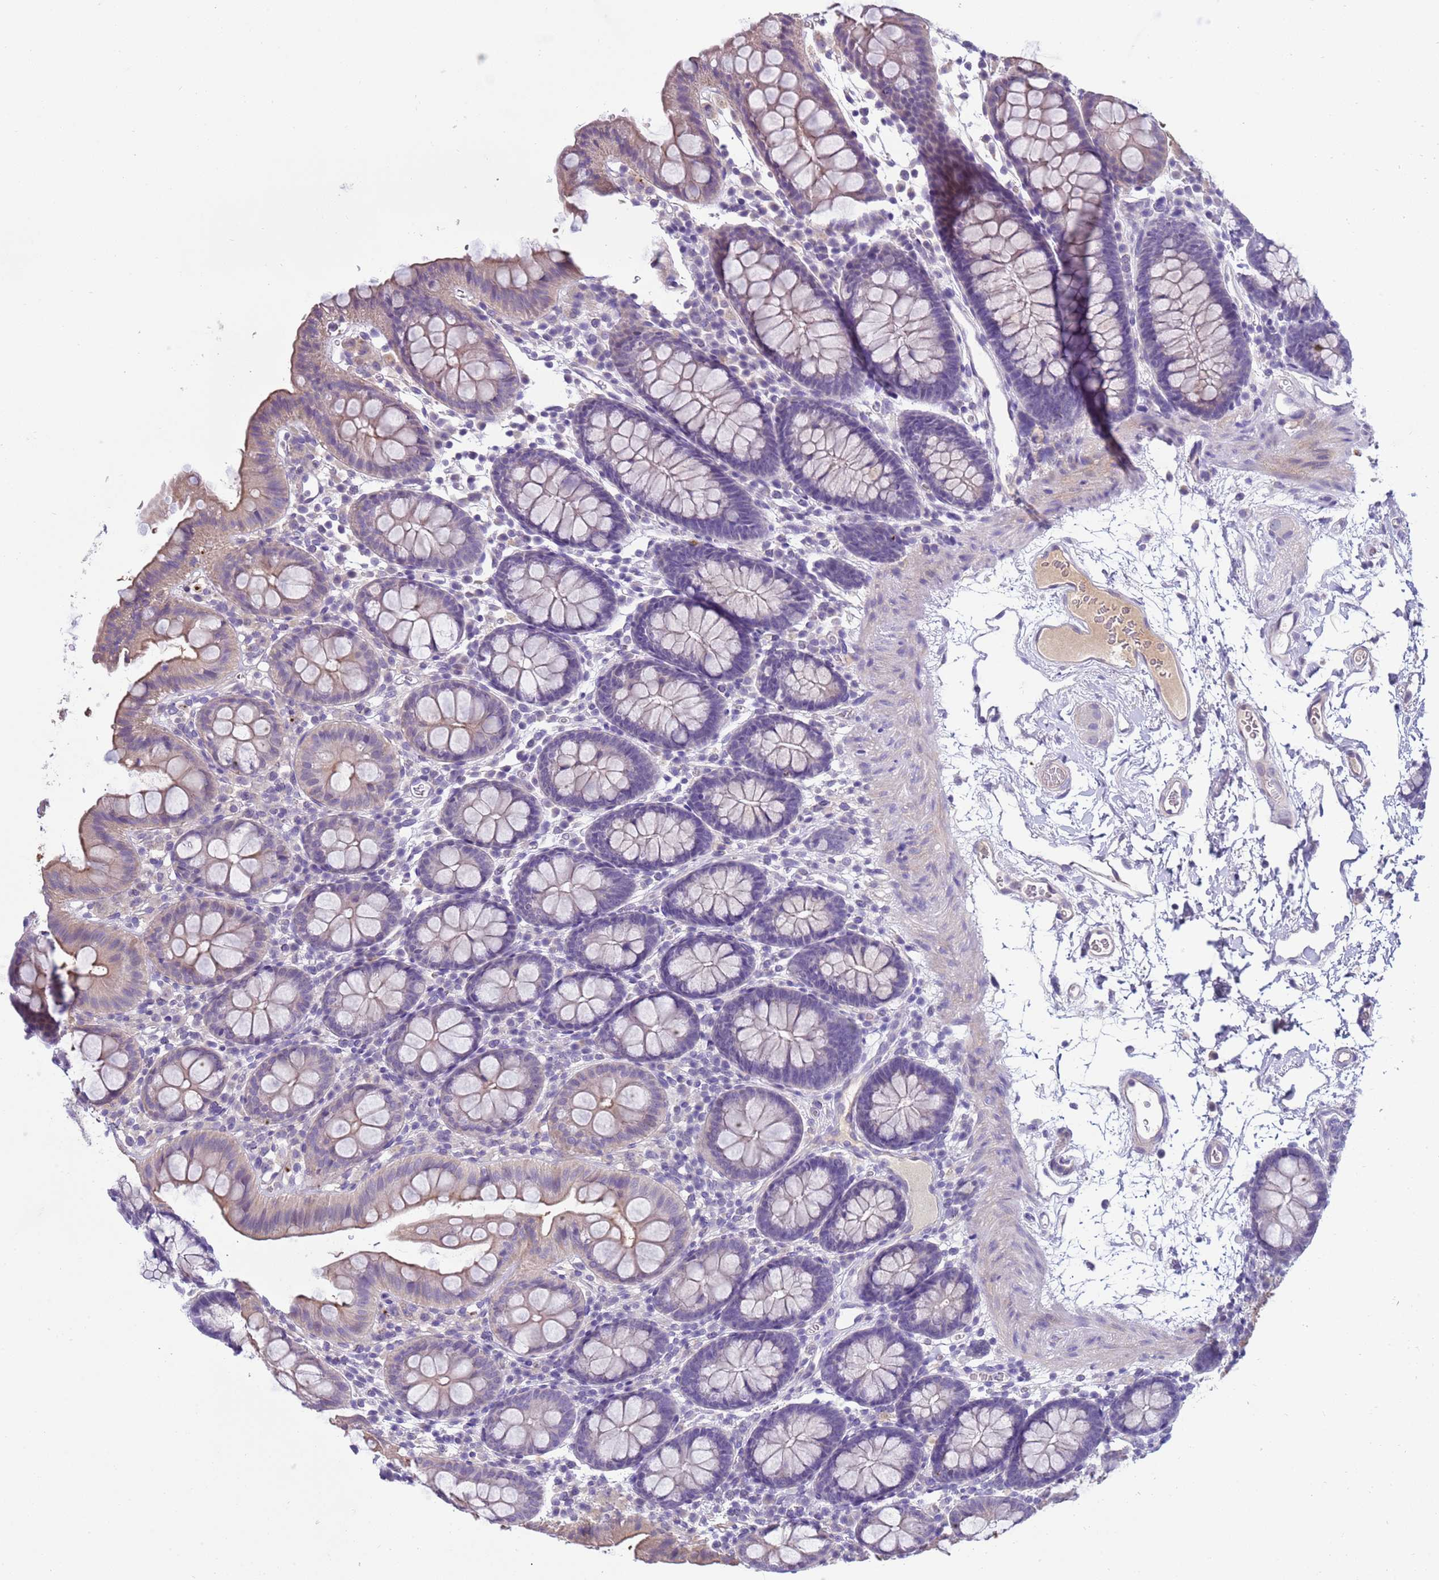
{"staining": {"intensity": "negative", "quantity": "none", "location": "none"}, "tissue": "colon", "cell_type": "Endothelial cells", "image_type": "normal", "snomed": [{"axis": "morphology", "description": "Normal tissue, NOS"}, {"axis": "topography", "description": "Colon"}], "caption": "Immunohistochemistry micrograph of benign human colon stained for a protein (brown), which reveals no expression in endothelial cells. (Stains: DAB (3,3'-diaminobenzidine) immunohistochemistry (IHC) with hematoxylin counter stain, Microscopy: brightfield microscopy at high magnification).", "gene": "TRIM51G", "patient": {"sex": "male", "age": 75}}